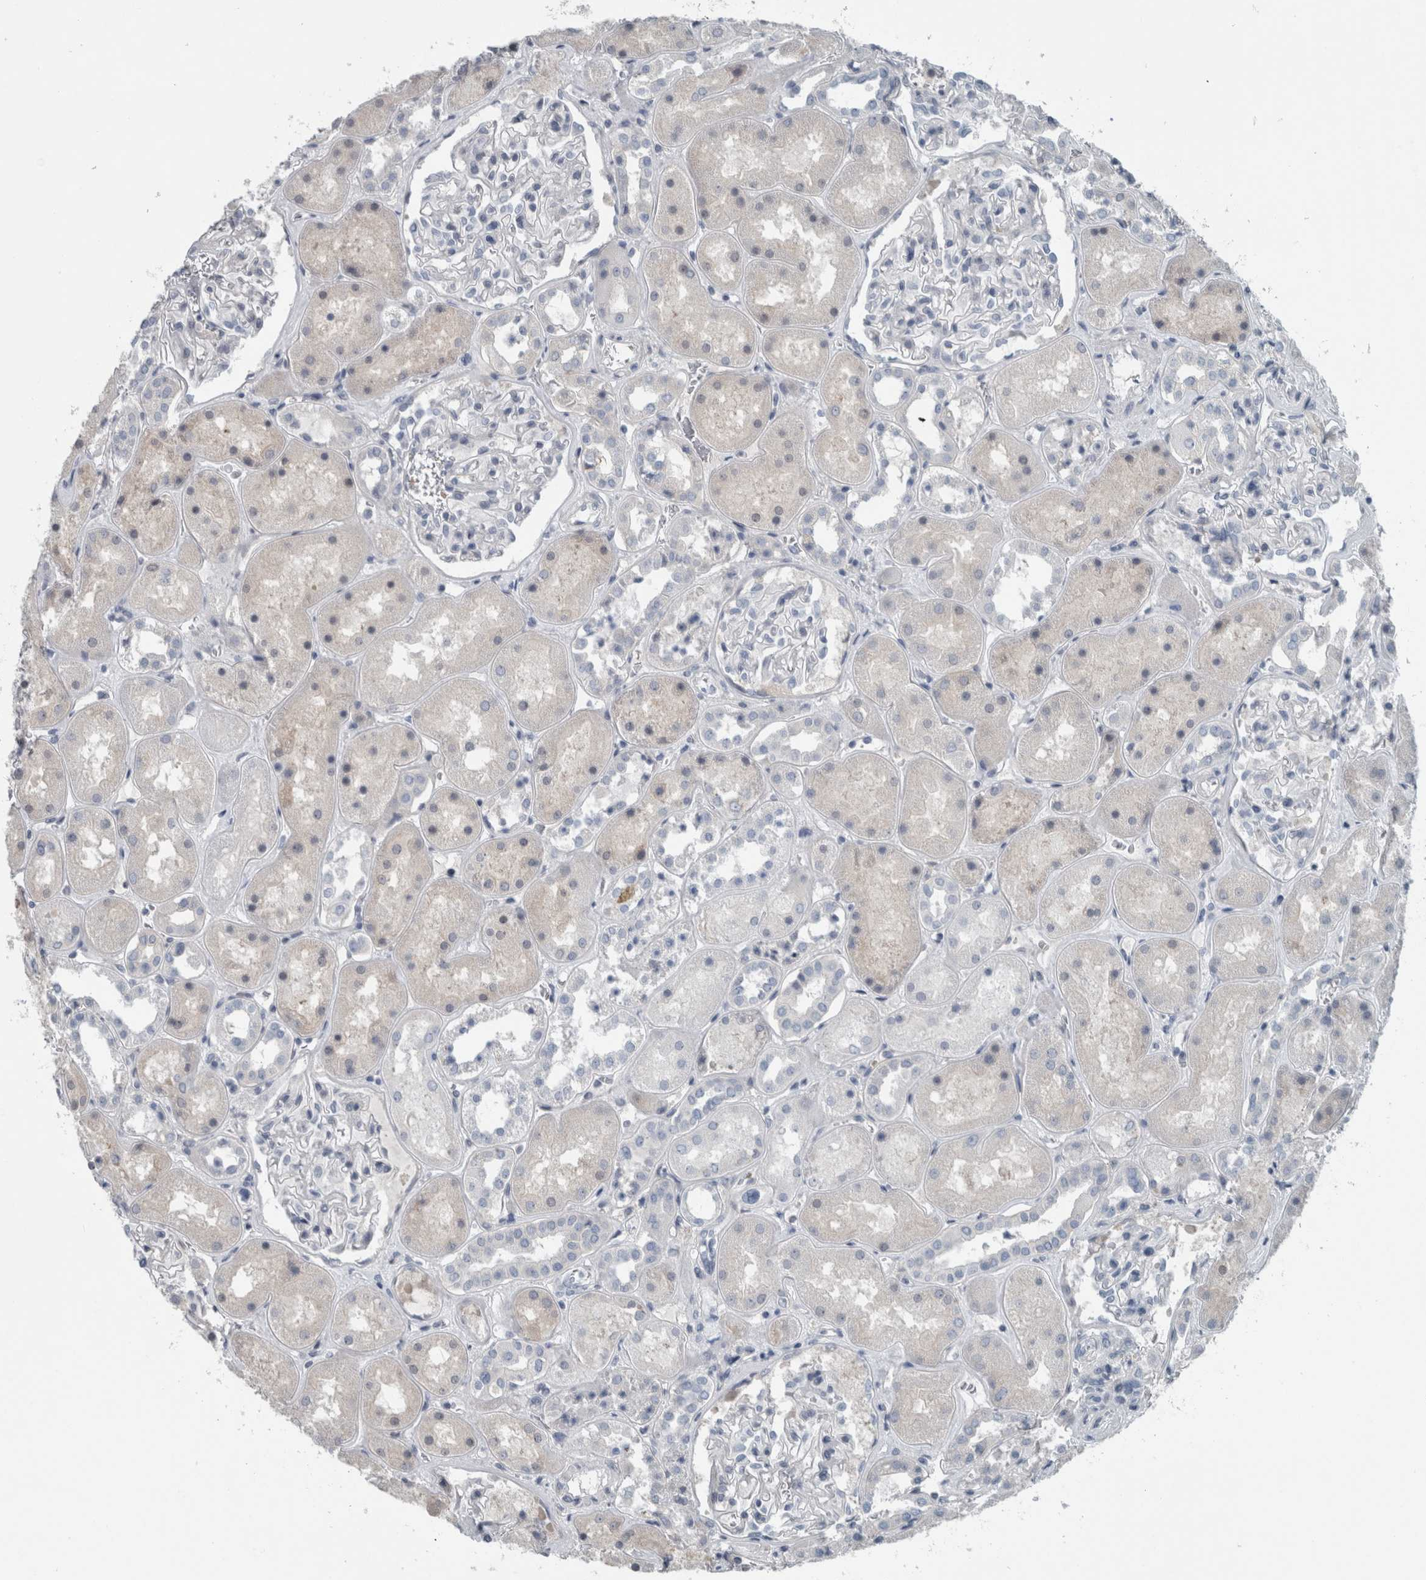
{"staining": {"intensity": "negative", "quantity": "none", "location": "none"}, "tissue": "kidney", "cell_type": "Cells in glomeruli", "image_type": "normal", "snomed": [{"axis": "morphology", "description": "Normal tissue, NOS"}, {"axis": "topography", "description": "Kidney"}], "caption": "A photomicrograph of kidney stained for a protein demonstrates no brown staining in cells in glomeruli.", "gene": "SH3GL2", "patient": {"sex": "male", "age": 70}}